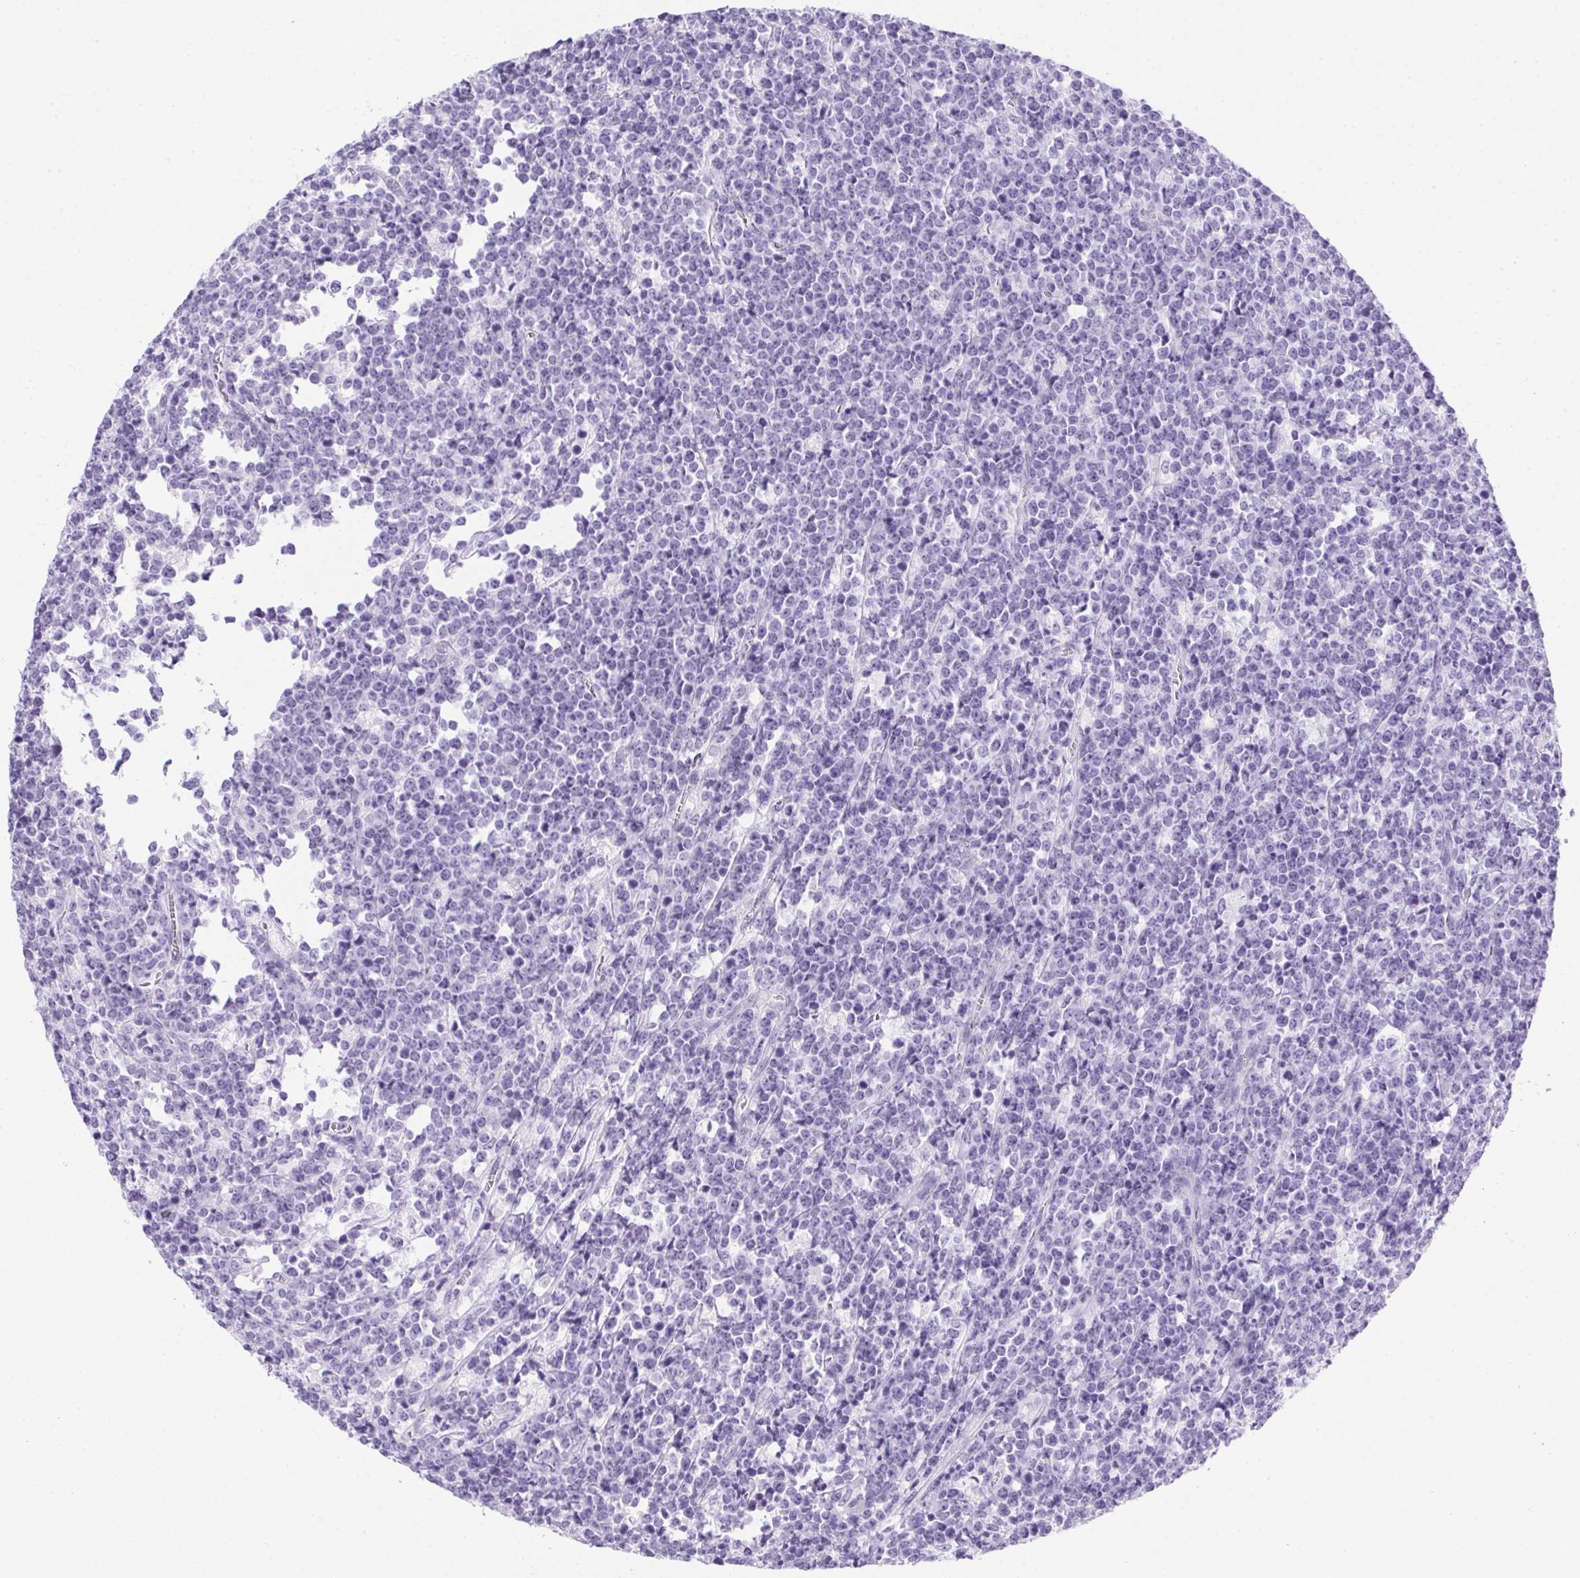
{"staining": {"intensity": "negative", "quantity": "none", "location": "none"}, "tissue": "lymphoma", "cell_type": "Tumor cells", "image_type": "cancer", "snomed": [{"axis": "morphology", "description": "Malignant lymphoma, non-Hodgkin's type, High grade"}, {"axis": "topography", "description": "Small intestine"}], "caption": "Immunohistochemical staining of human high-grade malignant lymphoma, non-Hodgkin's type displays no significant positivity in tumor cells.", "gene": "SPACA5B", "patient": {"sex": "female", "age": 56}}